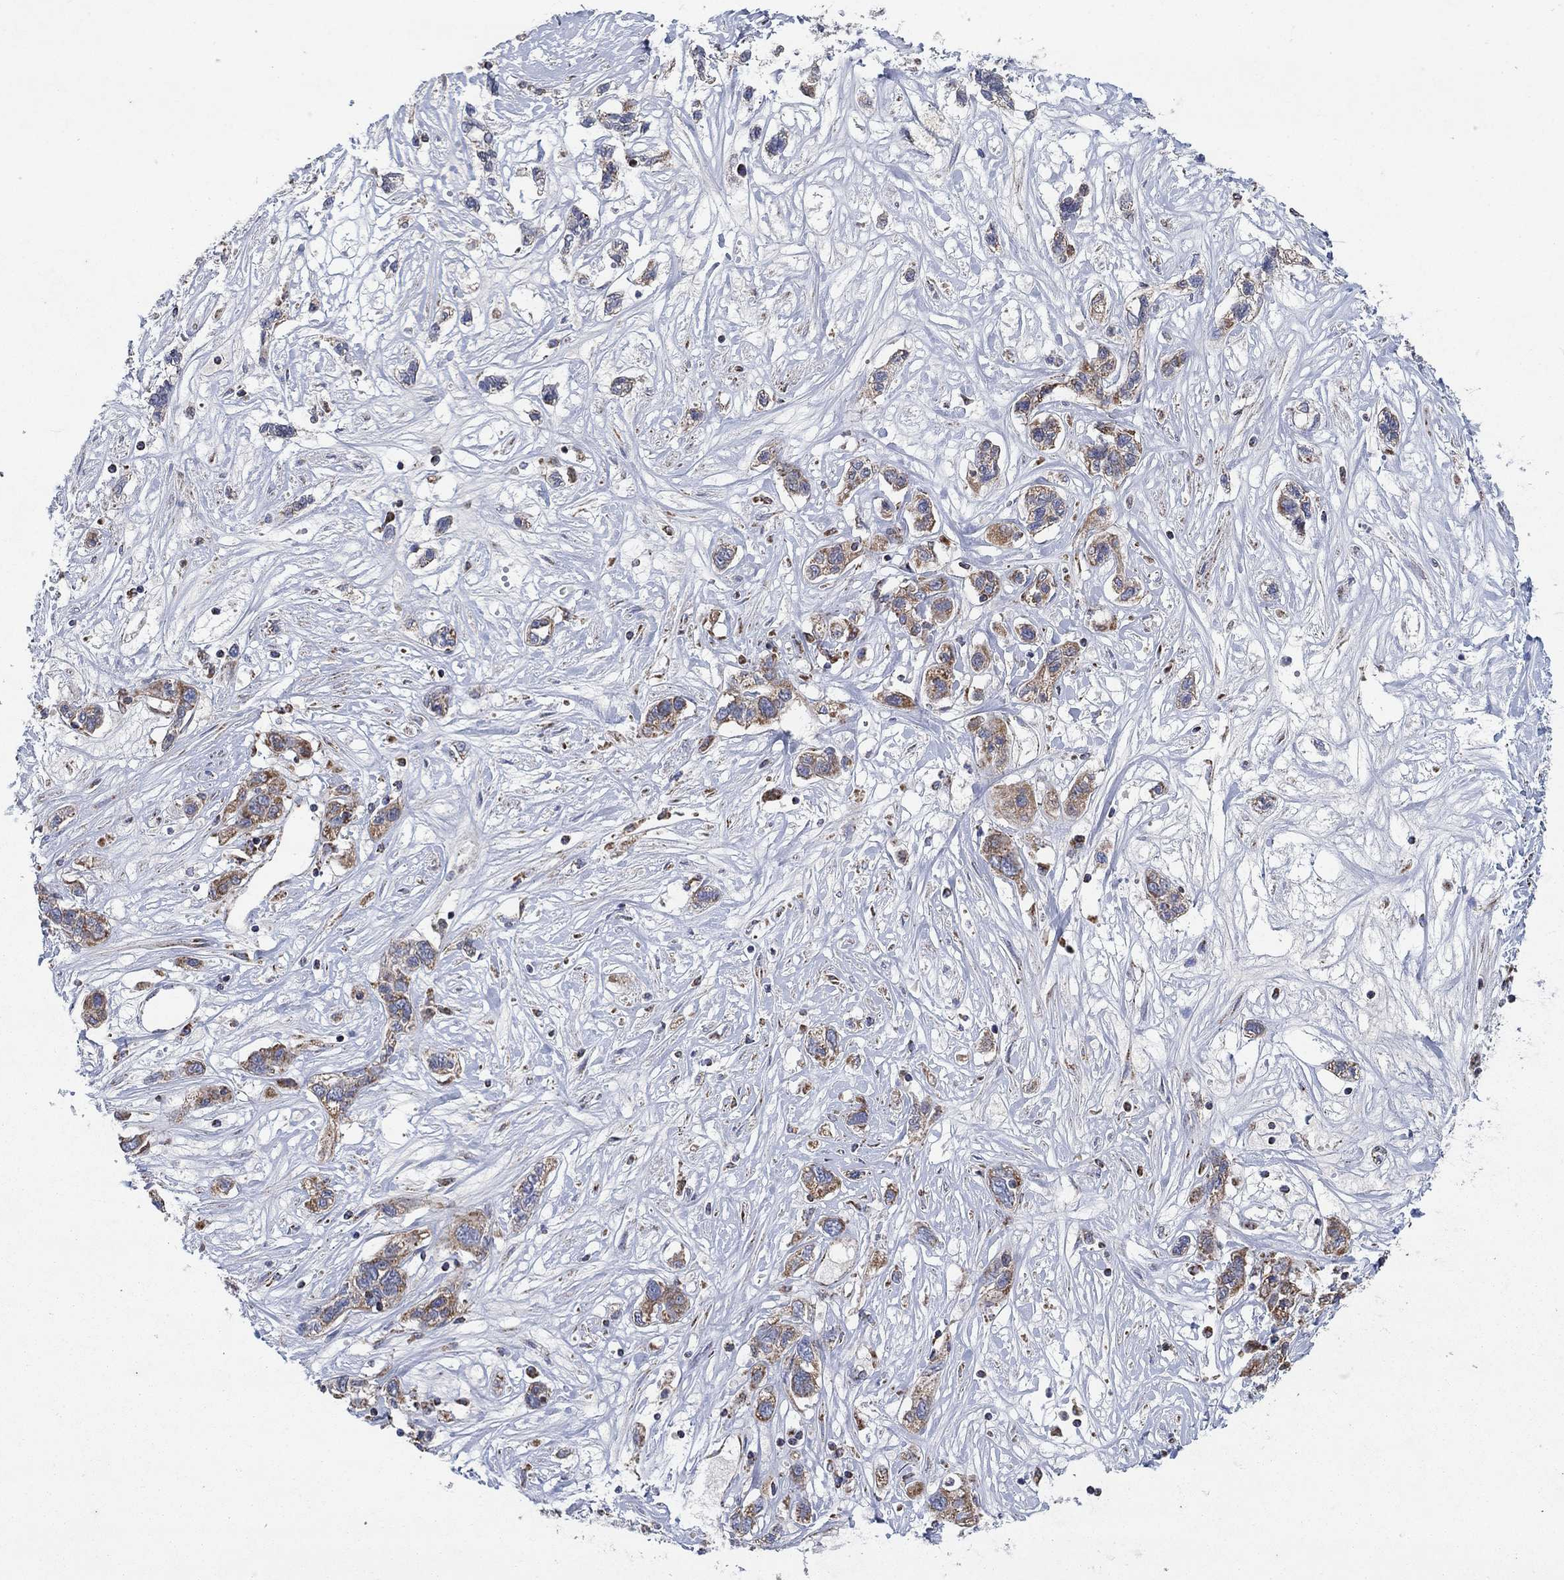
{"staining": {"intensity": "moderate", "quantity": ">75%", "location": "cytoplasmic/membranous"}, "tissue": "liver cancer", "cell_type": "Tumor cells", "image_type": "cancer", "snomed": [{"axis": "morphology", "description": "Adenocarcinoma, NOS"}, {"axis": "morphology", "description": "Cholangiocarcinoma"}, {"axis": "topography", "description": "Liver"}], "caption": "Brown immunohistochemical staining in human liver cancer (adenocarcinoma) shows moderate cytoplasmic/membranous expression in approximately >75% of tumor cells.", "gene": "C9orf85", "patient": {"sex": "male", "age": 64}}